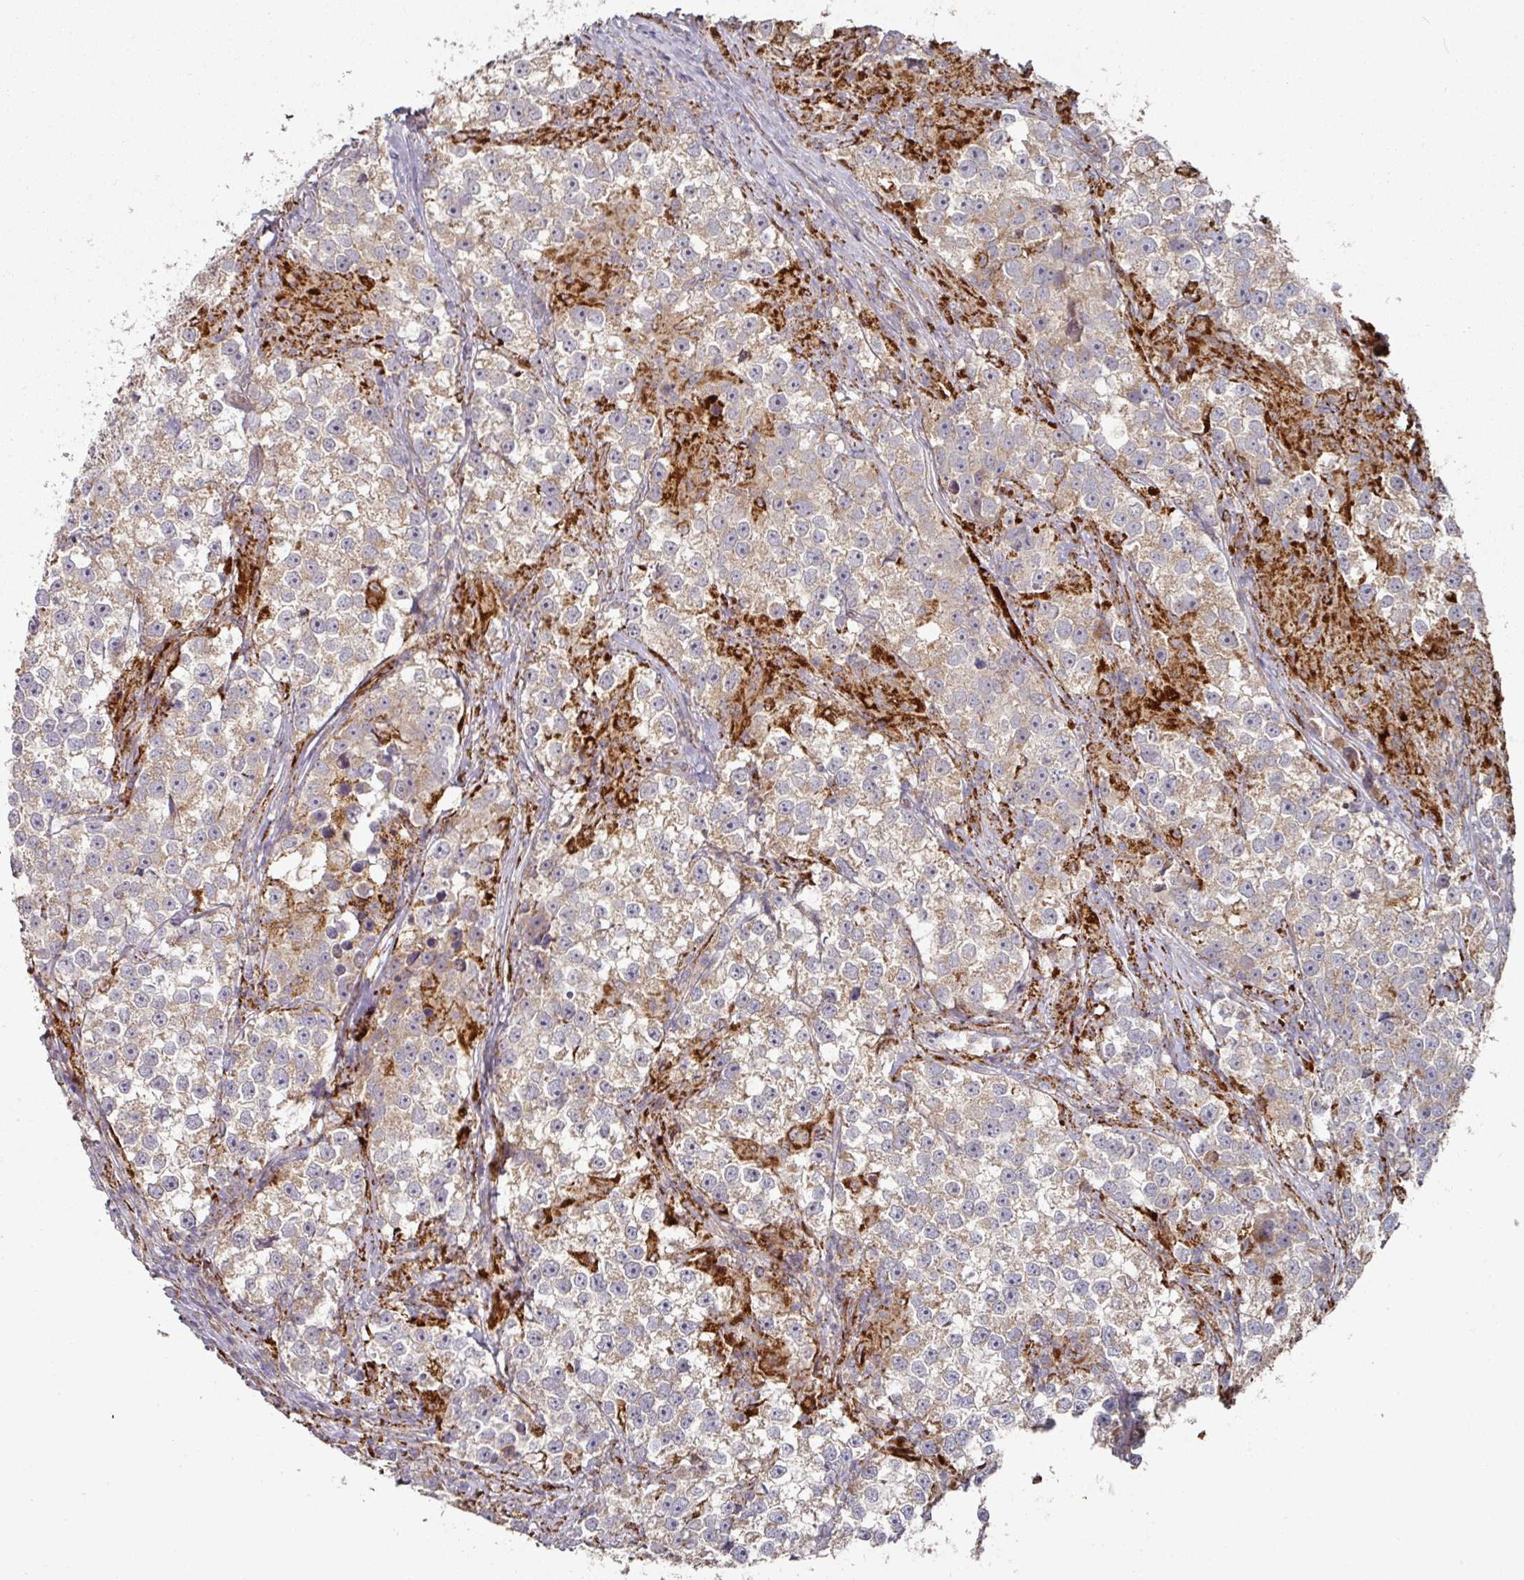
{"staining": {"intensity": "weak", "quantity": "<25%", "location": "cytoplasmic/membranous"}, "tissue": "testis cancer", "cell_type": "Tumor cells", "image_type": "cancer", "snomed": [{"axis": "morphology", "description": "Seminoma, NOS"}, {"axis": "topography", "description": "Testis"}], "caption": "A photomicrograph of human testis cancer is negative for staining in tumor cells.", "gene": "DNAJC7", "patient": {"sex": "male", "age": 46}}